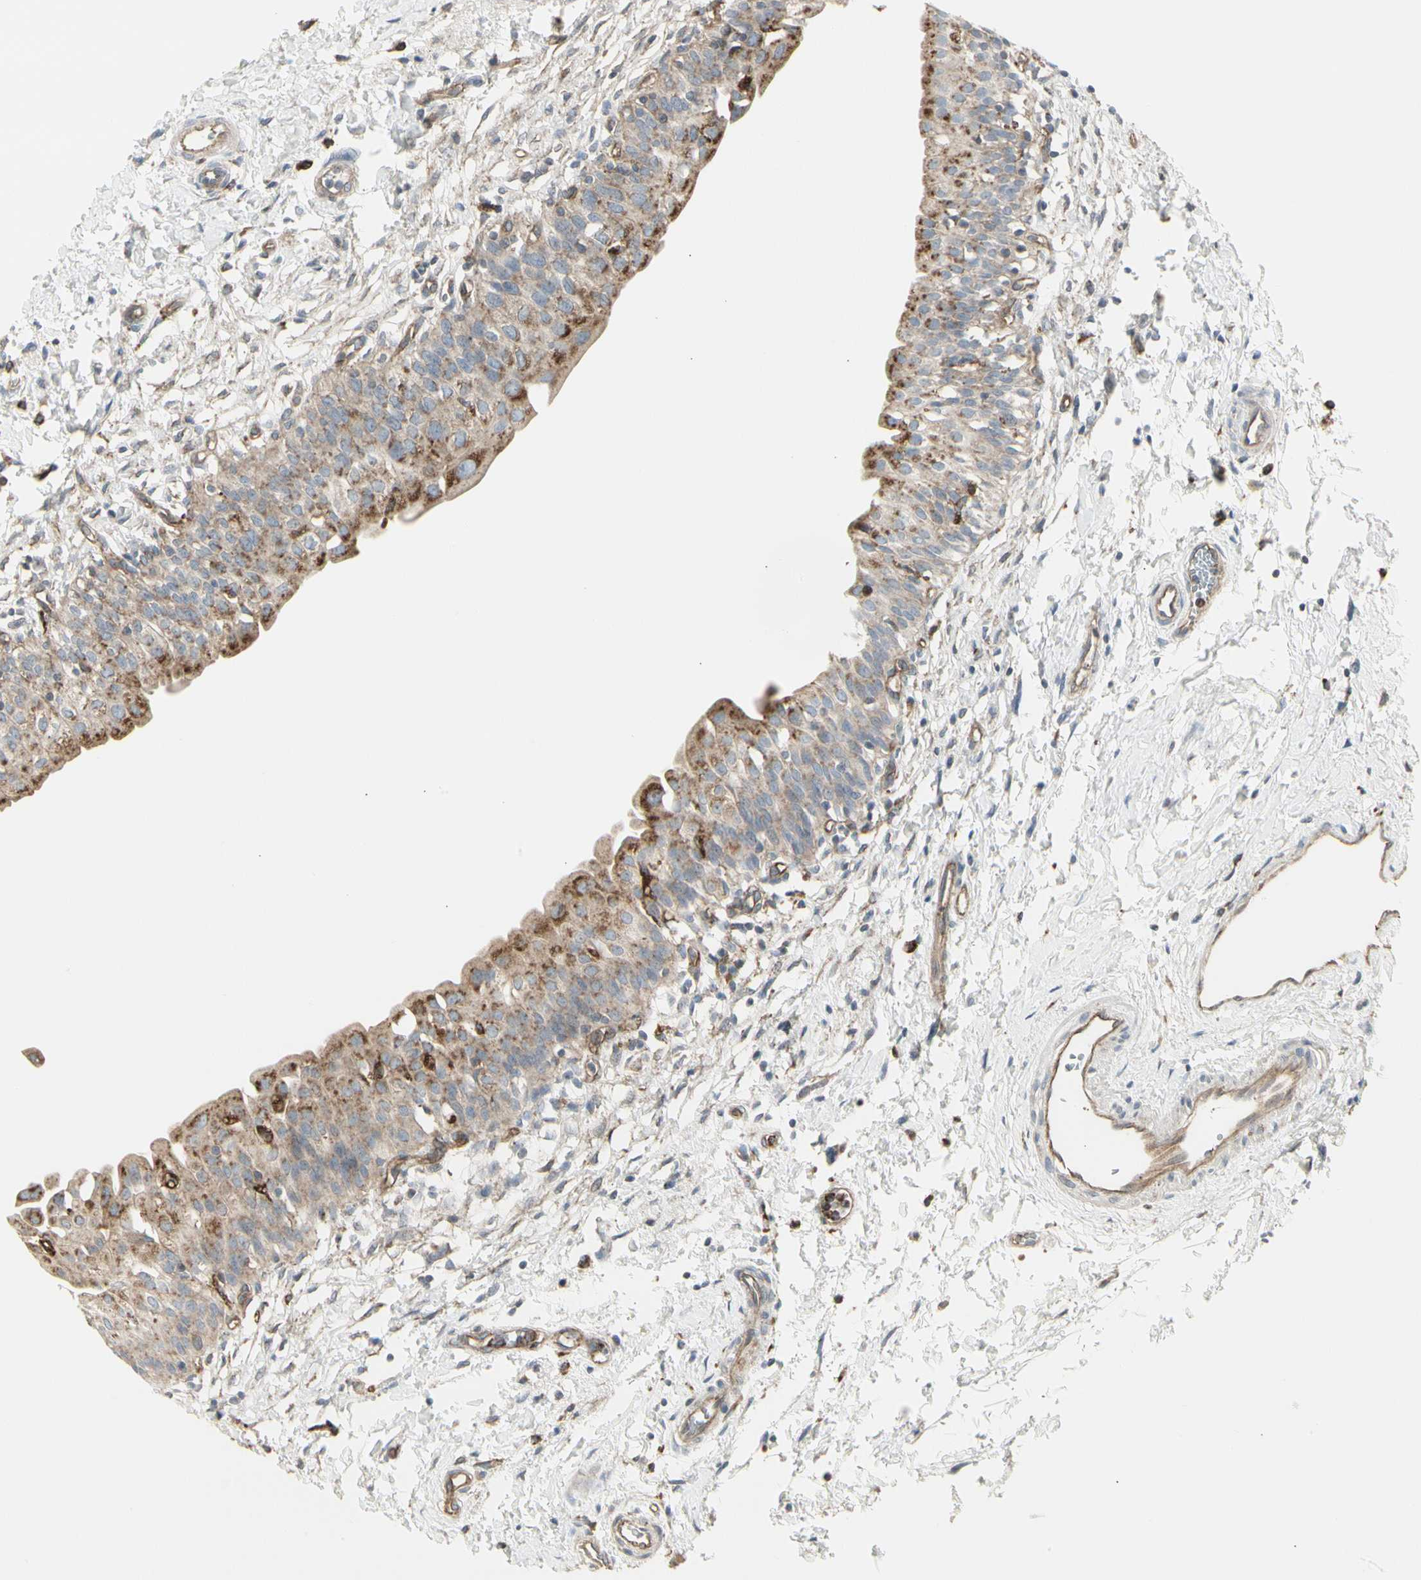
{"staining": {"intensity": "strong", "quantity": "<25%", "location": "cytoplasmic/membranous"}, "tissue": "urinary bladder", "cell_type": "Urothelial cells", "image_type": "normal", "snomed": [{"axis": "morphology", "description": "Normal tissue, NOS"}, {"axis": "topography", "description": "Urinary bladder"}], "caption": "This is a histology image of immunohistochemistry (IHC) staining of unremarkable urinary bladder, which shows strong staining in the cytoplasmic/membranous of urothelial cells.", "gene": "ATP6V1B2", "patient": {"sex": "male", "age": 55}}